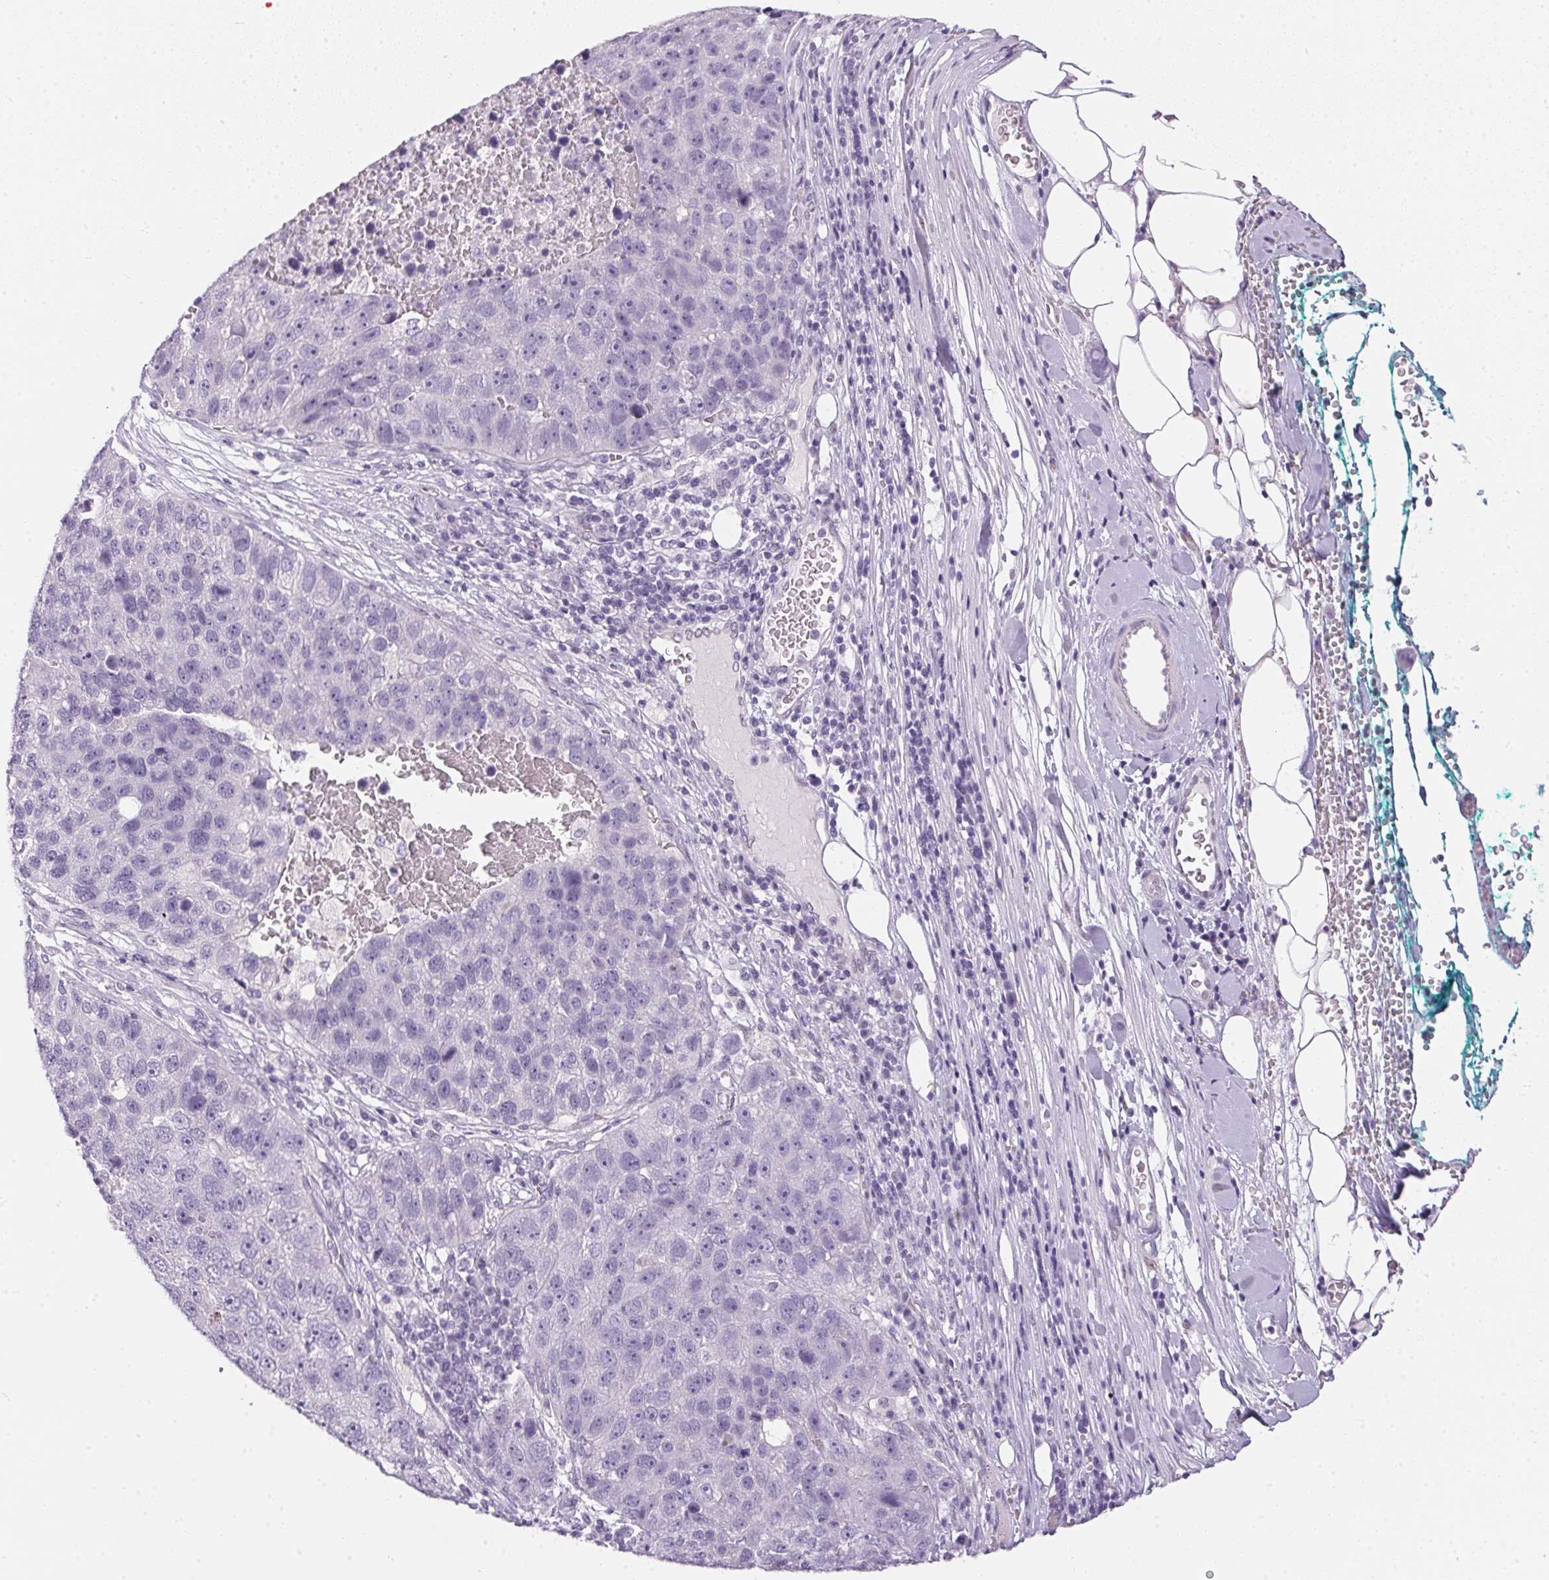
{"staining": {"intensity": "negative", "quantity": "none", "location": "none"}, "tissue": "pancreatic cancer", "cell_type": "Tumor cells", "image_type": "cancer", "snomed": [{"axis": "morphology", "description": "Adenocarcinoma, NOS"}, {"axis": "topography", "description": "Pancreas"}], "caption": "Protein analysis of pancreatic cancer reveals no significant expression in tumor cells.", "gene": "GBP6", "patient": {"sex": "female", "age": 61}}